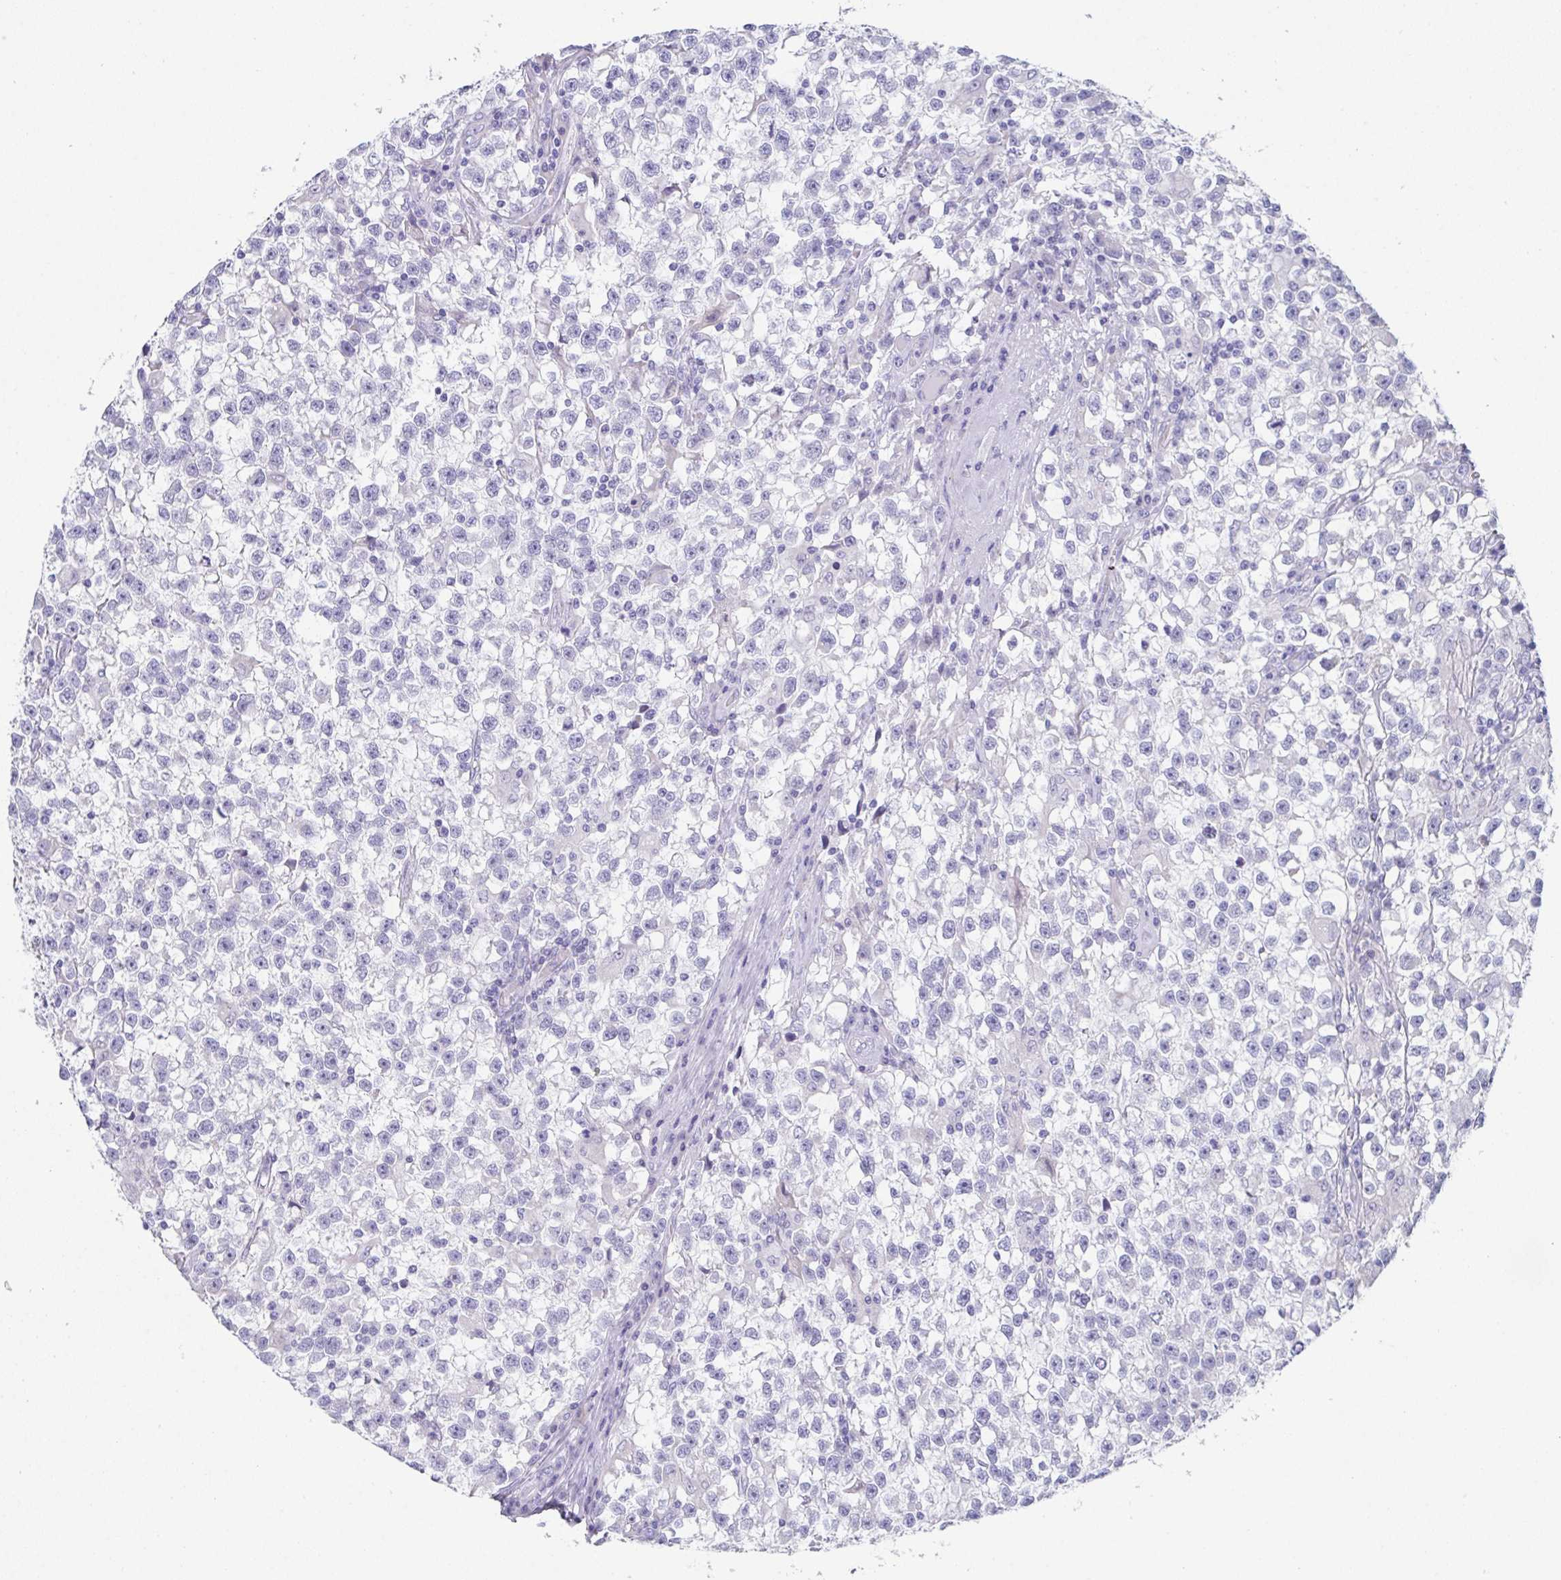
{"staining": {"intensity": "negative", "quantity": "none", "location": "none"}, "tissue": "testis cancer", "cell_type": "Tumor cells", "image_type": "cancer", "snomed": [{"axis": "morphology", "description": "Seminoma, NOS"}, {"axis": "topography", "description": "Testis"}], "caption": "This micrograph is of seminoma (testis) stained with IHC to label a protein in brown with the nuclei are counter-stained blue. There is no positivity in tumor cells. (DAB IHC, high magnification).", "gene": "TEX19", "patient": {"sex": "male", "age": 31}}